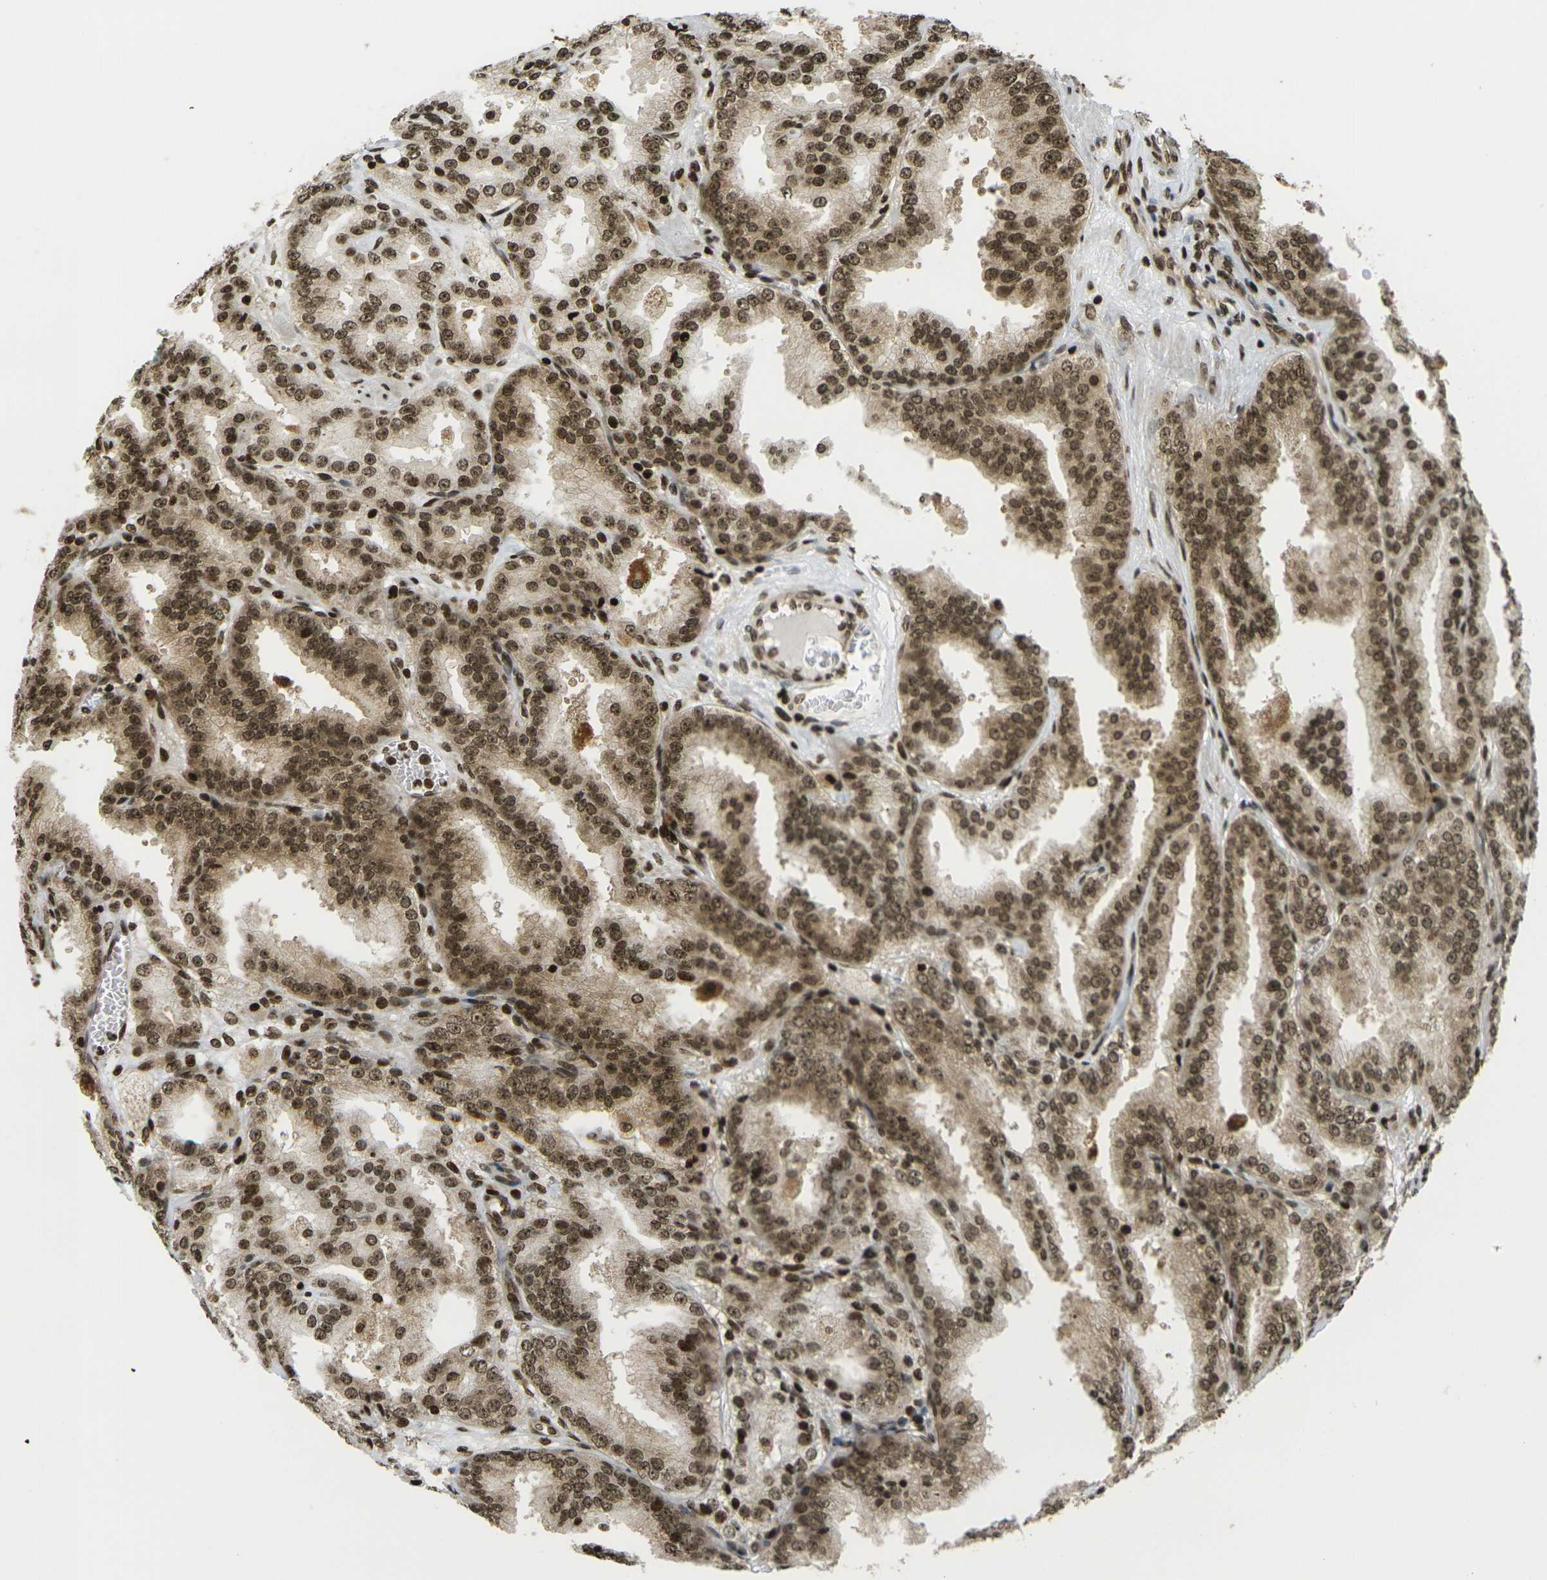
{"staining": {"intensity": "moderate", "quantity": ">75%", "location": "cytoplasmic/membranous,nuclear"}, "tissue": "prostate cancer", "cell_type": "Tumor cells", "image_type": "cancer", "snomed": [{"axis": "morphology", "description": "Adenocarcinoma, High grade"}, {"axis": "topography", "description": "Prostate"}], "caption": "This micrograph exhibits immunohistochemistry (IHC) staining of adenocarcinoma (high-grade) (prostate), with medium moderate cytoplasmic/membranous and nuclear staining in about >75% of tumor cells.", "gene": "RUVBL2", "patient": {"sex": "male", "age": 61}}